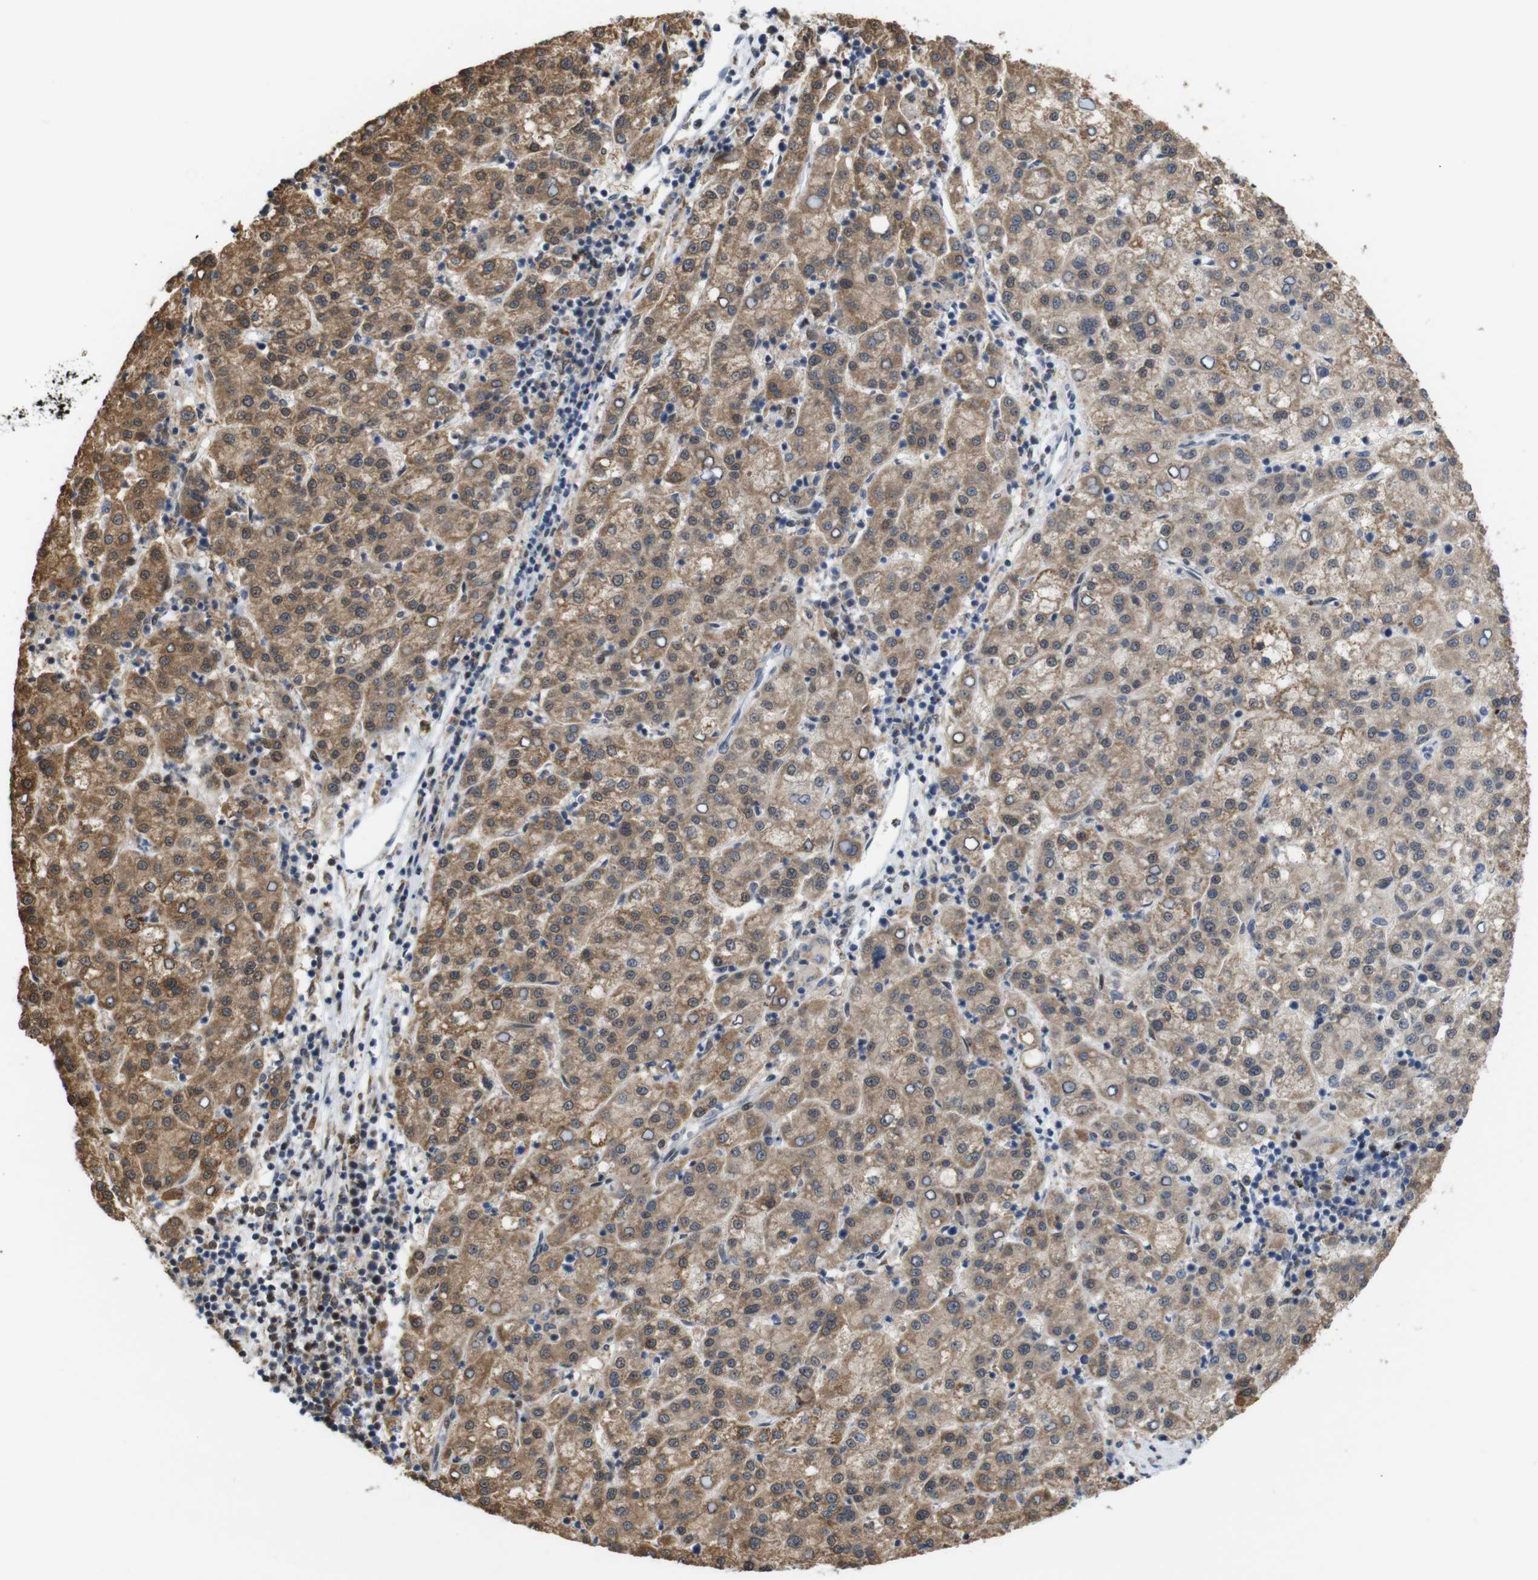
{"staining": {"intensity": "moderate", "quantity": ">75%", "location": "cytoplasmic/membranous,nuclear"}, "tissue": "liver cancer", "cell_type": "Tumor cells", "image_type": "cancer", "snomed": [{"axis": "morphology", "description": "Carcinoma, Hepatocellular, NOS"}, {"axis": "topography", "description": "Liver"}], "caption": "Immunohistochemistry (DAB (3,3'-diaminobenzidine)) staining of human liver hepatocellular carcinoma reveals moderate cytoplasmic/membranous and nuclear protein staining in about >75% of tumor cells.", "gene": "PNMA8A", "patient": {"sex": "female", "age": 58}}